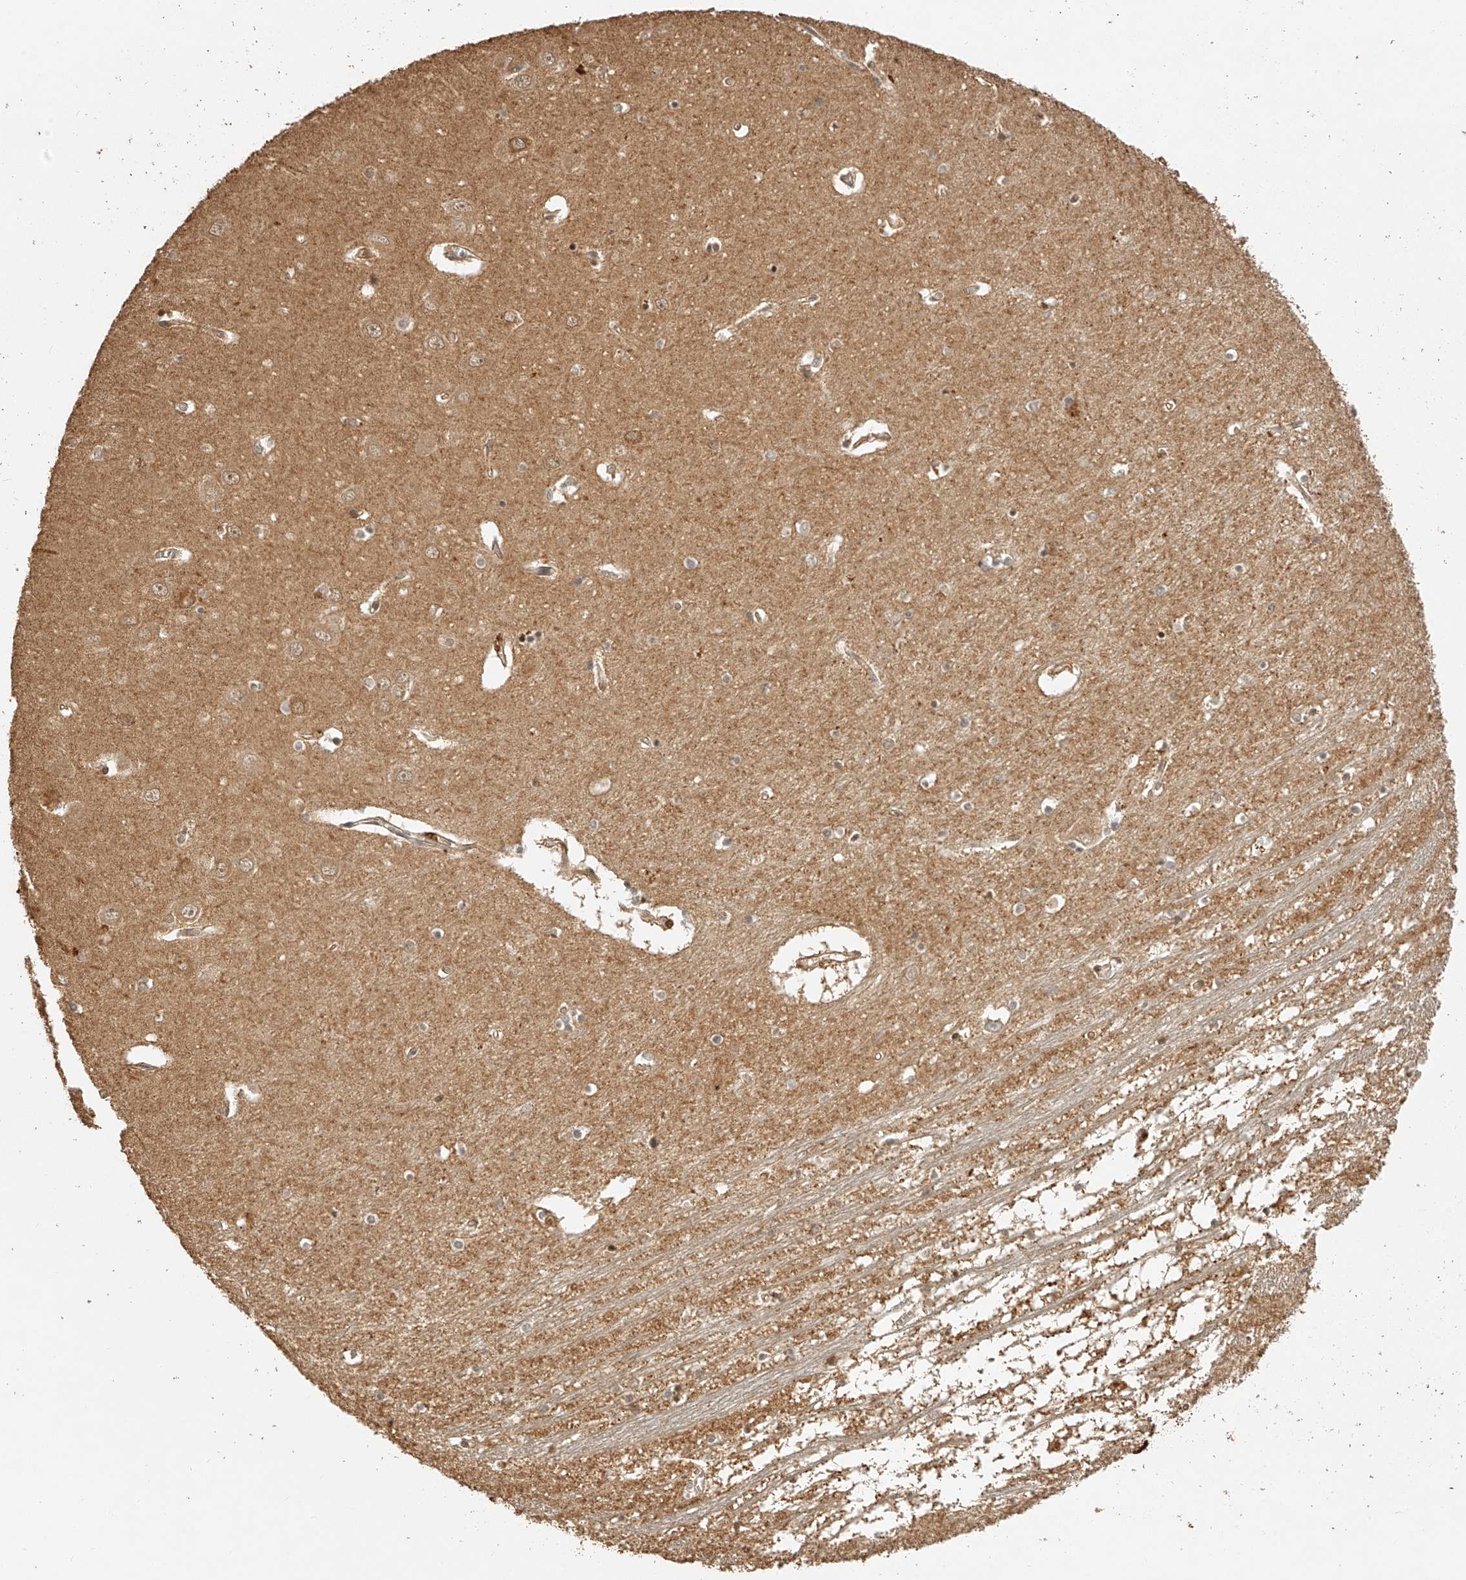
{"staining": {"intensity": "negative", "quantity": "none", "location": "none"}, "tissue": "hippocampus", "cell_type": "Glial cells", "image_type": "normal", "snomed": [{"axis": "morphology", "description": "Normal tissue, NOS"}, {"axis": "topography", "description": "Hippocampus"}], "caption": "This is an immunohistochemistry (IHC) micrograph of benign human hippocampus. There is no positivity in glial cells.", "gene": "BCL2L11", "patient": {"sex": "male", "age": 70}}